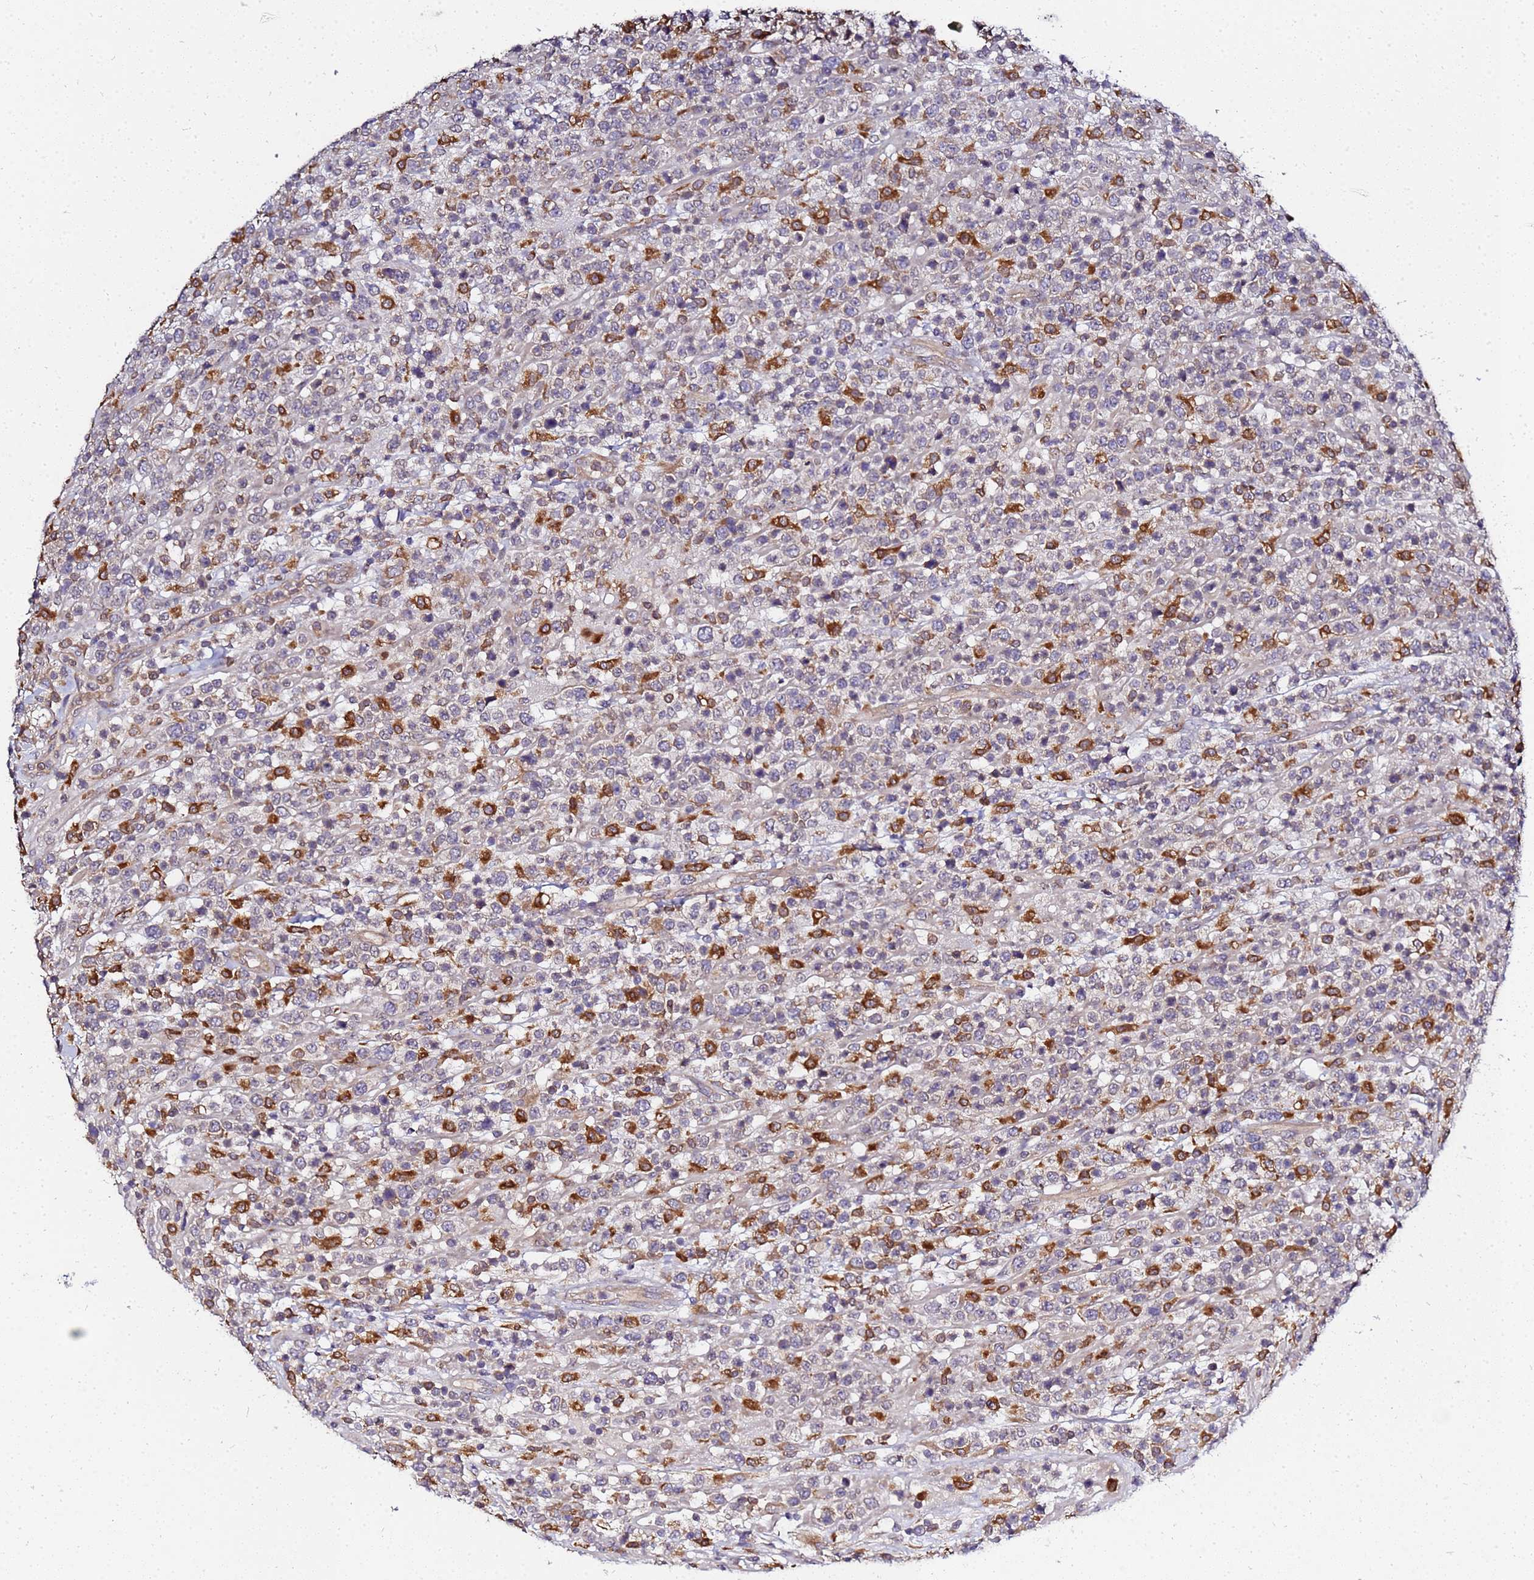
{"staining": {"intensity": "moderate", "quantity": "<25%", "location": "cytoplasmic/membranous"}, "tissue": "lymphoma", "cell_type": "Tumor cells", "image_type": "cancer", "snomed": [{"axis": "morphology", "description": "Malignant lymphoma, non-Hodgkin's type, High grade"}, {"axis": "topography", "description": "Colon"}], "caption": "This photomicrograph displays IHC staining of human lymphoma, with low moderate cytoplasmic/membranous staining in about <25% of tumor cells.", "gene": "ADPGK", "patient": {"sex": "female", "age": 53}}